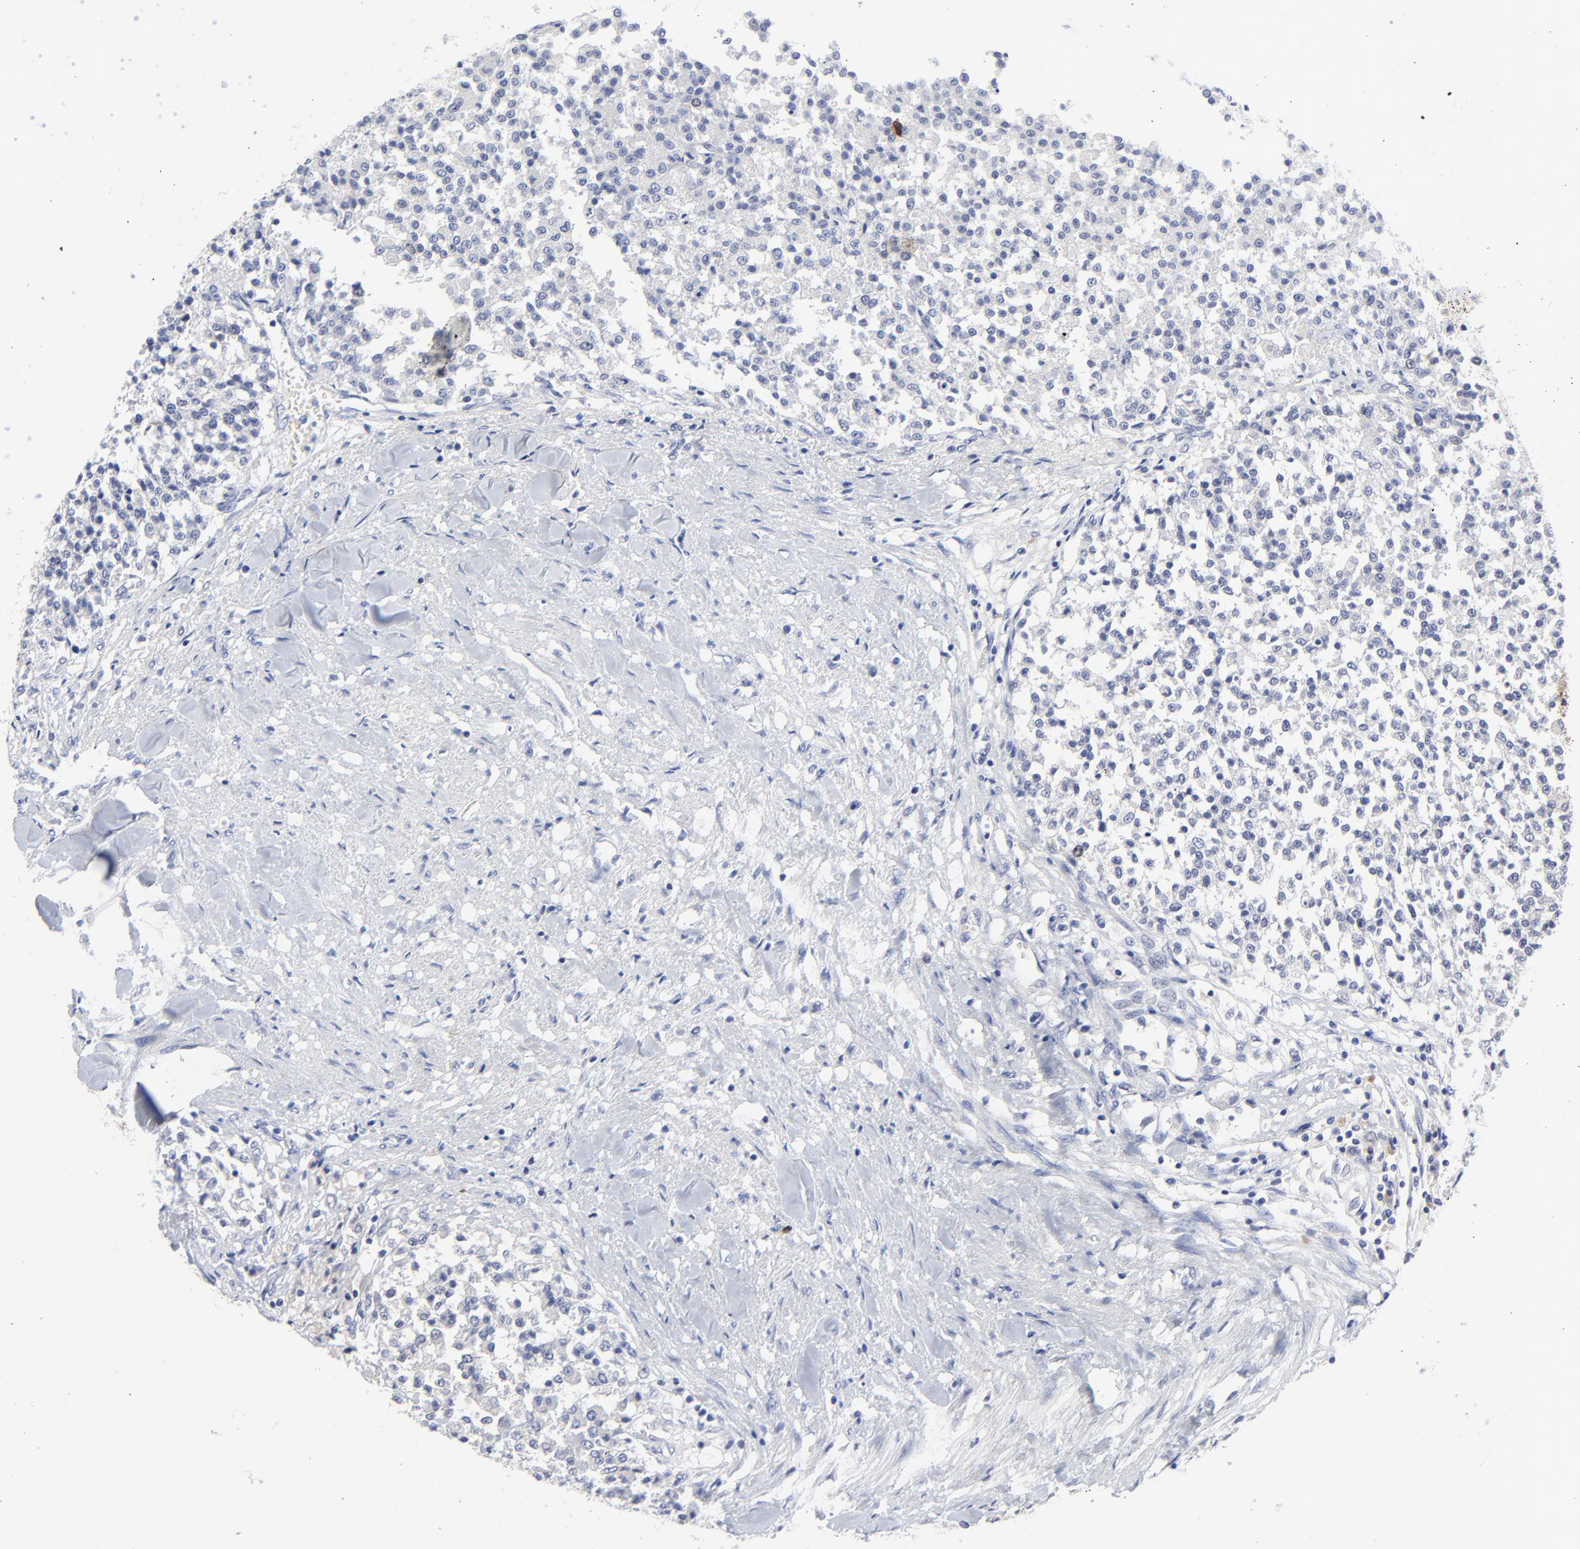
{"staining": {"intensity": "strong", "quantity": "<25%", "location": "cytoplasmic/membranous,nuclear"}, "tissue": "testis cancer", "cell_type": "Tumor cells", "image_type": "cancer", "snomed": [{"axis": "morphology", "description": "Seminoma, NOS"}, {"axis": "topography", "description": "Testis"}], "caption": "Strong cytoplasmic/membranous and nuclear positivity is seen in approximately <25% of tumor cells in testis cancer.", "gene": "CDK1", "patient": {"sex": "male", "age": 59}}